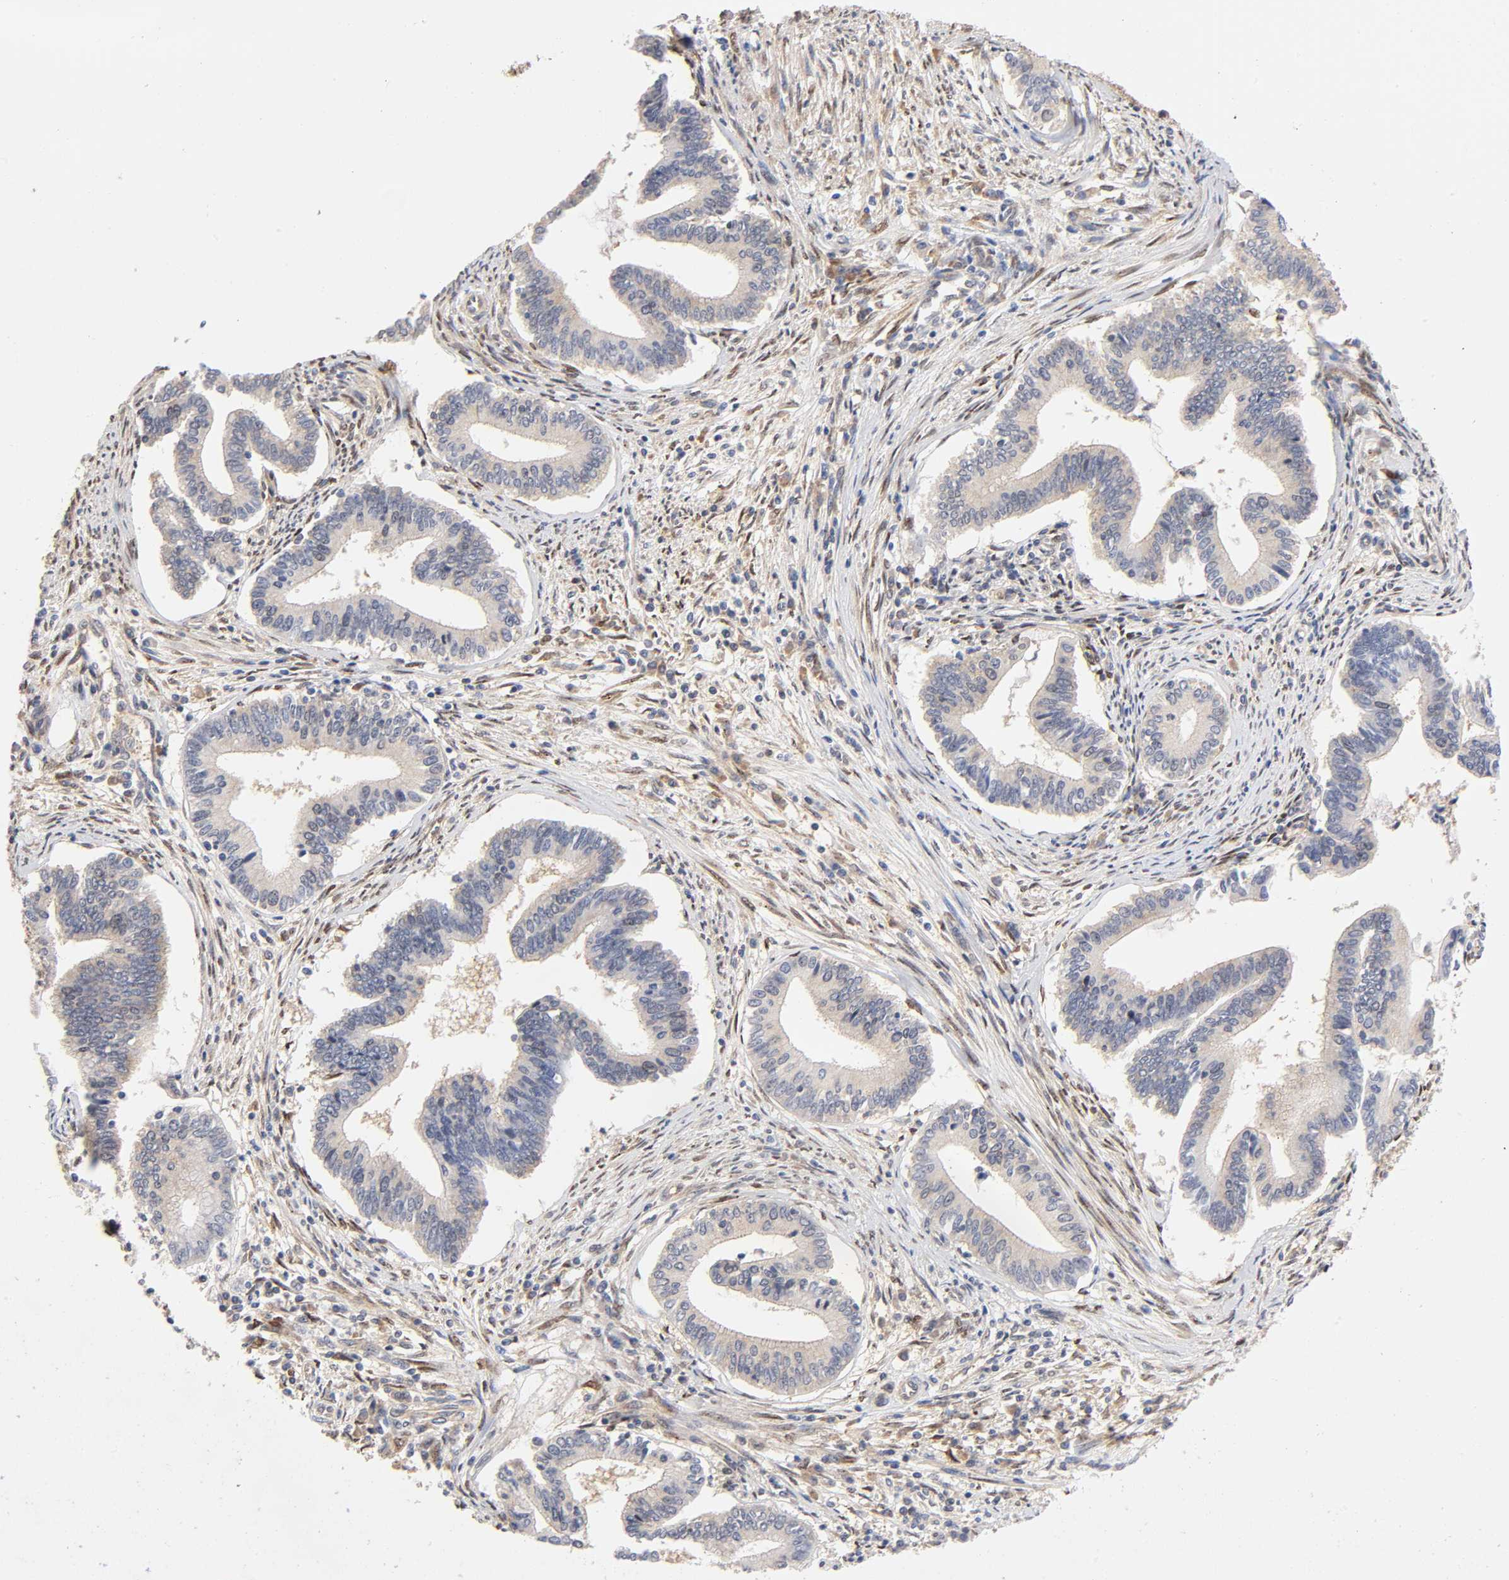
{"staining": {"intensity": "negative", "quantity": "none", "location": "none"}, "tissue": "cervical cancer", "cell_type": "Tumor cells", "image_type": "cancer", "snomed": [{"axis": "morphology", "description": "Adenocarcinoma, NOS"}, {"axis": "topography", "description": "Cervix"}], "caption": "Immunohistochemical staining of human cervical cancer (adenocarcinoma) exhibits no significant expression in tumor cells.", "gene": "PAFAH1B1", "patient": {"sex": "female", "age": 36}}